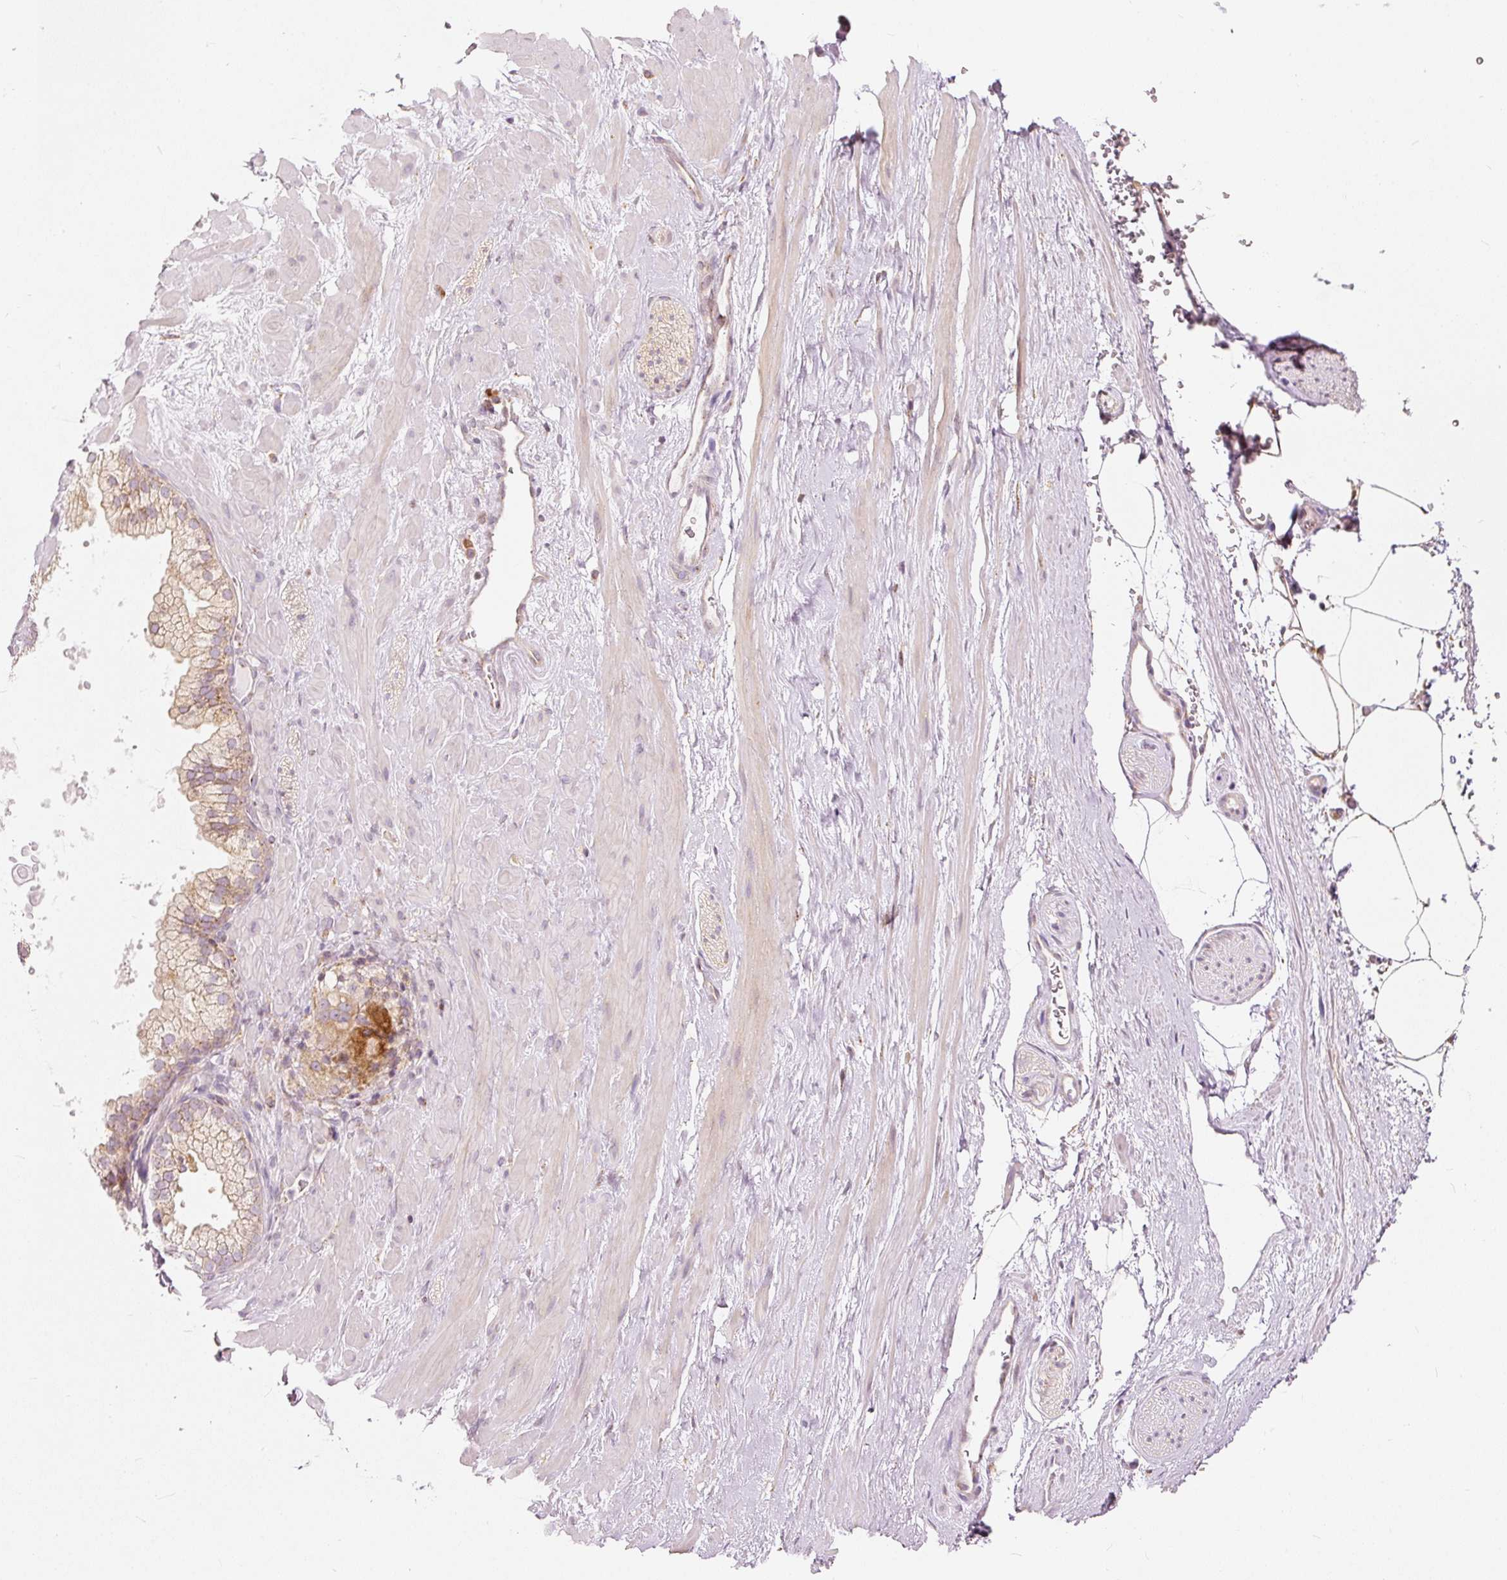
{"staining": {"intensity": "negative", "quantity": "none", "location": "none"}, "tissue": "adipose tissue", "cell_type": "Adipocytes", "image_type": "normal", "snomed": [{"axis": "morphology", "description": "Normal tissue, NOS"}, {"axis": "topography", "description": "Prostate"}, {"axis": "topography", "description": "Peripheral nerve tissue"}], "caption": "This photomicrograph is of benign adipose tissue stained with immunohistochemistry (IHC) to label a protein in brown with the nuclei are counter-stained blue. There is no expression in adipocytes.", "gene": "SNAPC5", "patient": {"sex": "male", "age": 61}}